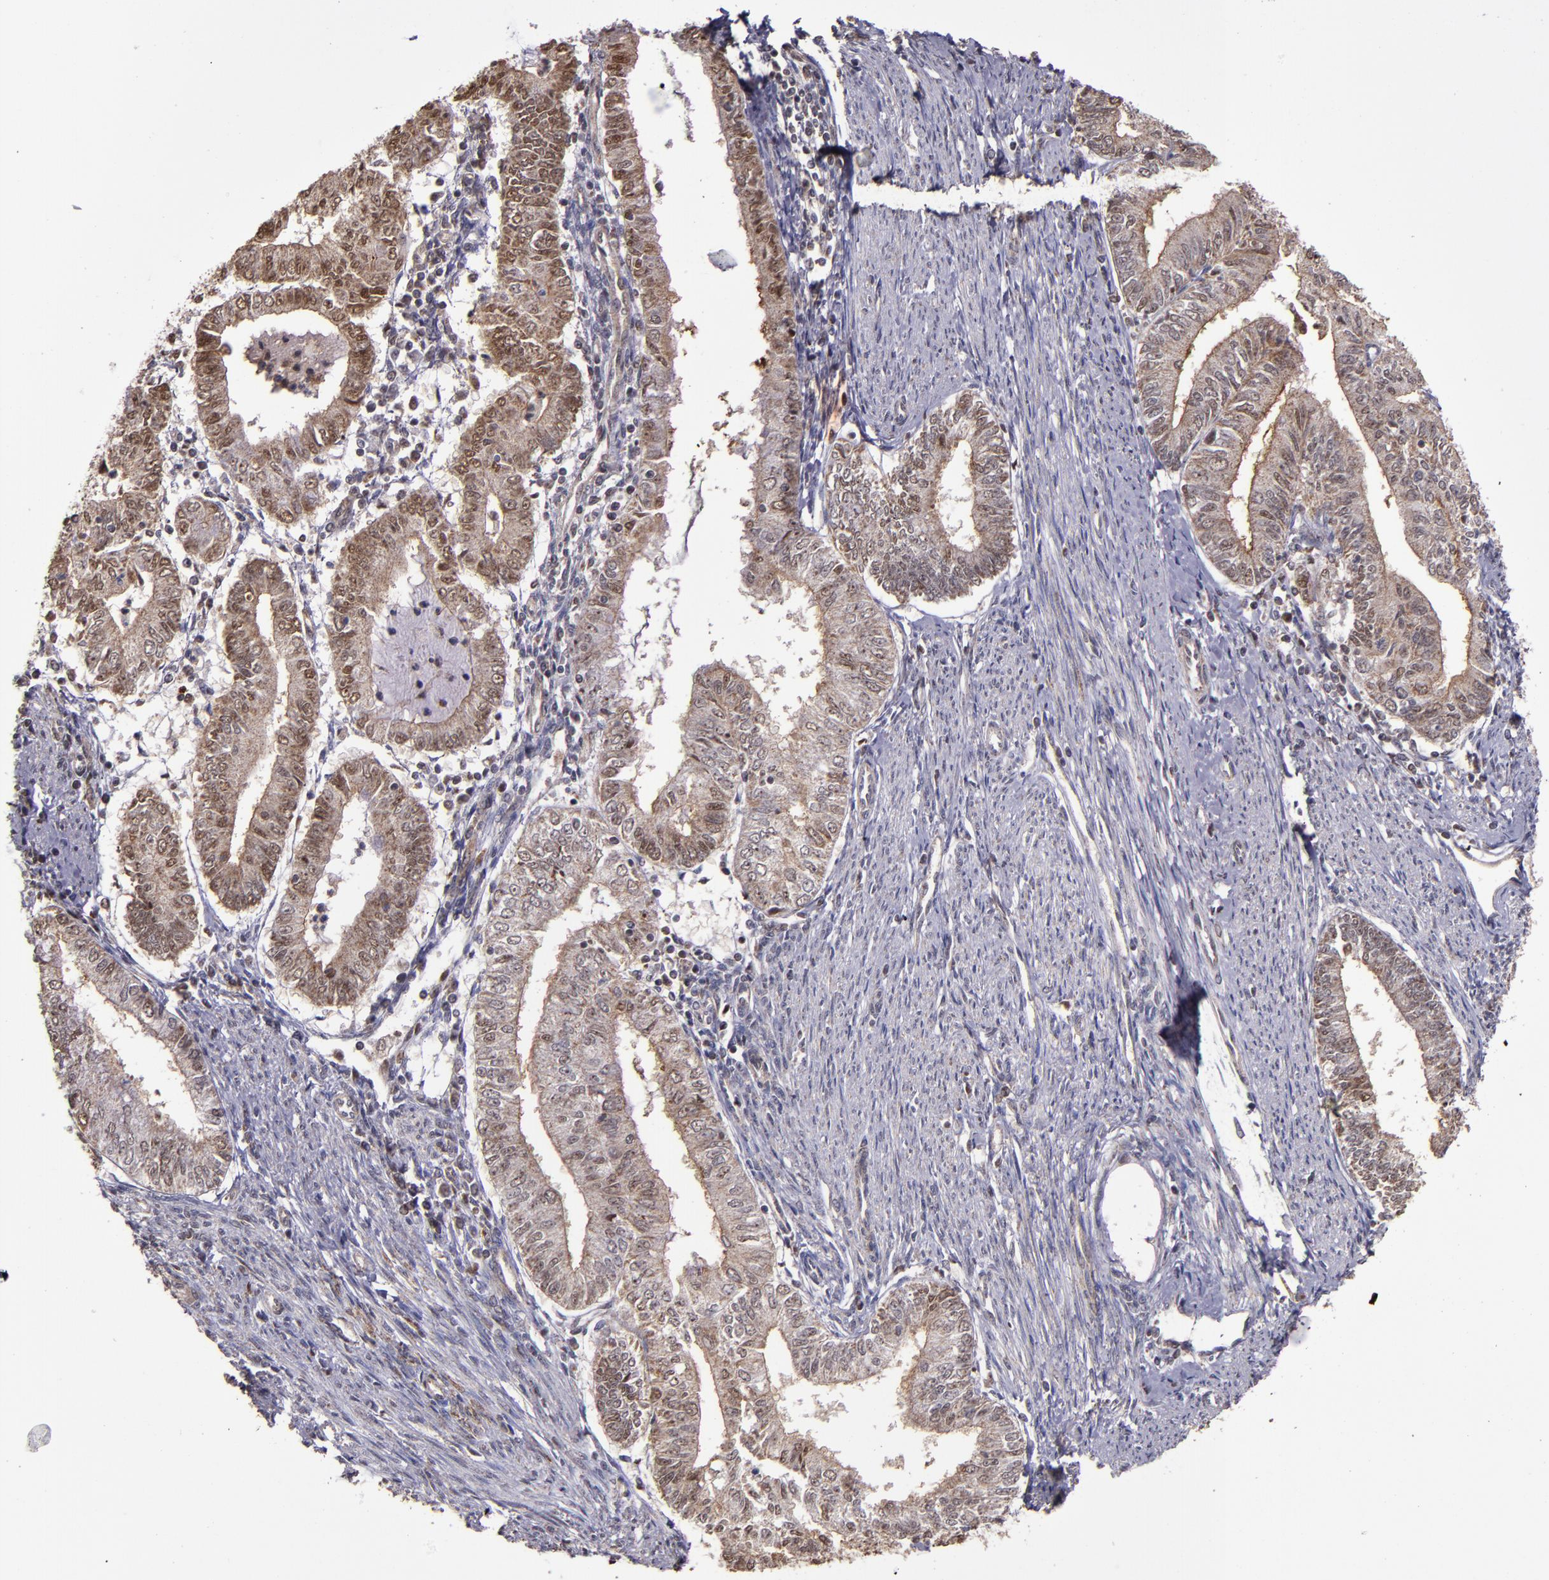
{"staining": {"intensity": "moderate", "quantity": ">75%", "location": "cytoplasmic/membranous,nuclear"}, "tissue": "endometrial cancer", "cell_type": "Tumor cells", "image_type": "cancer", "snomed": [{"axis": "morphology", "description": "Adenocarcinoma, NOS"}, {"axis": "topography", "description": "Endometrium"}], "caption": "Endometrial cancer (adenocarcinoma) stained with immunohistochemistry displays moderate cytoplasmic/membranous and nuclear expression in approximately >75% of tumor cells. (Brightfield microscopy of DAB IHC at high magnification).", "gene": "CECR2", "patient": {"sex": "female", "age": 66}}